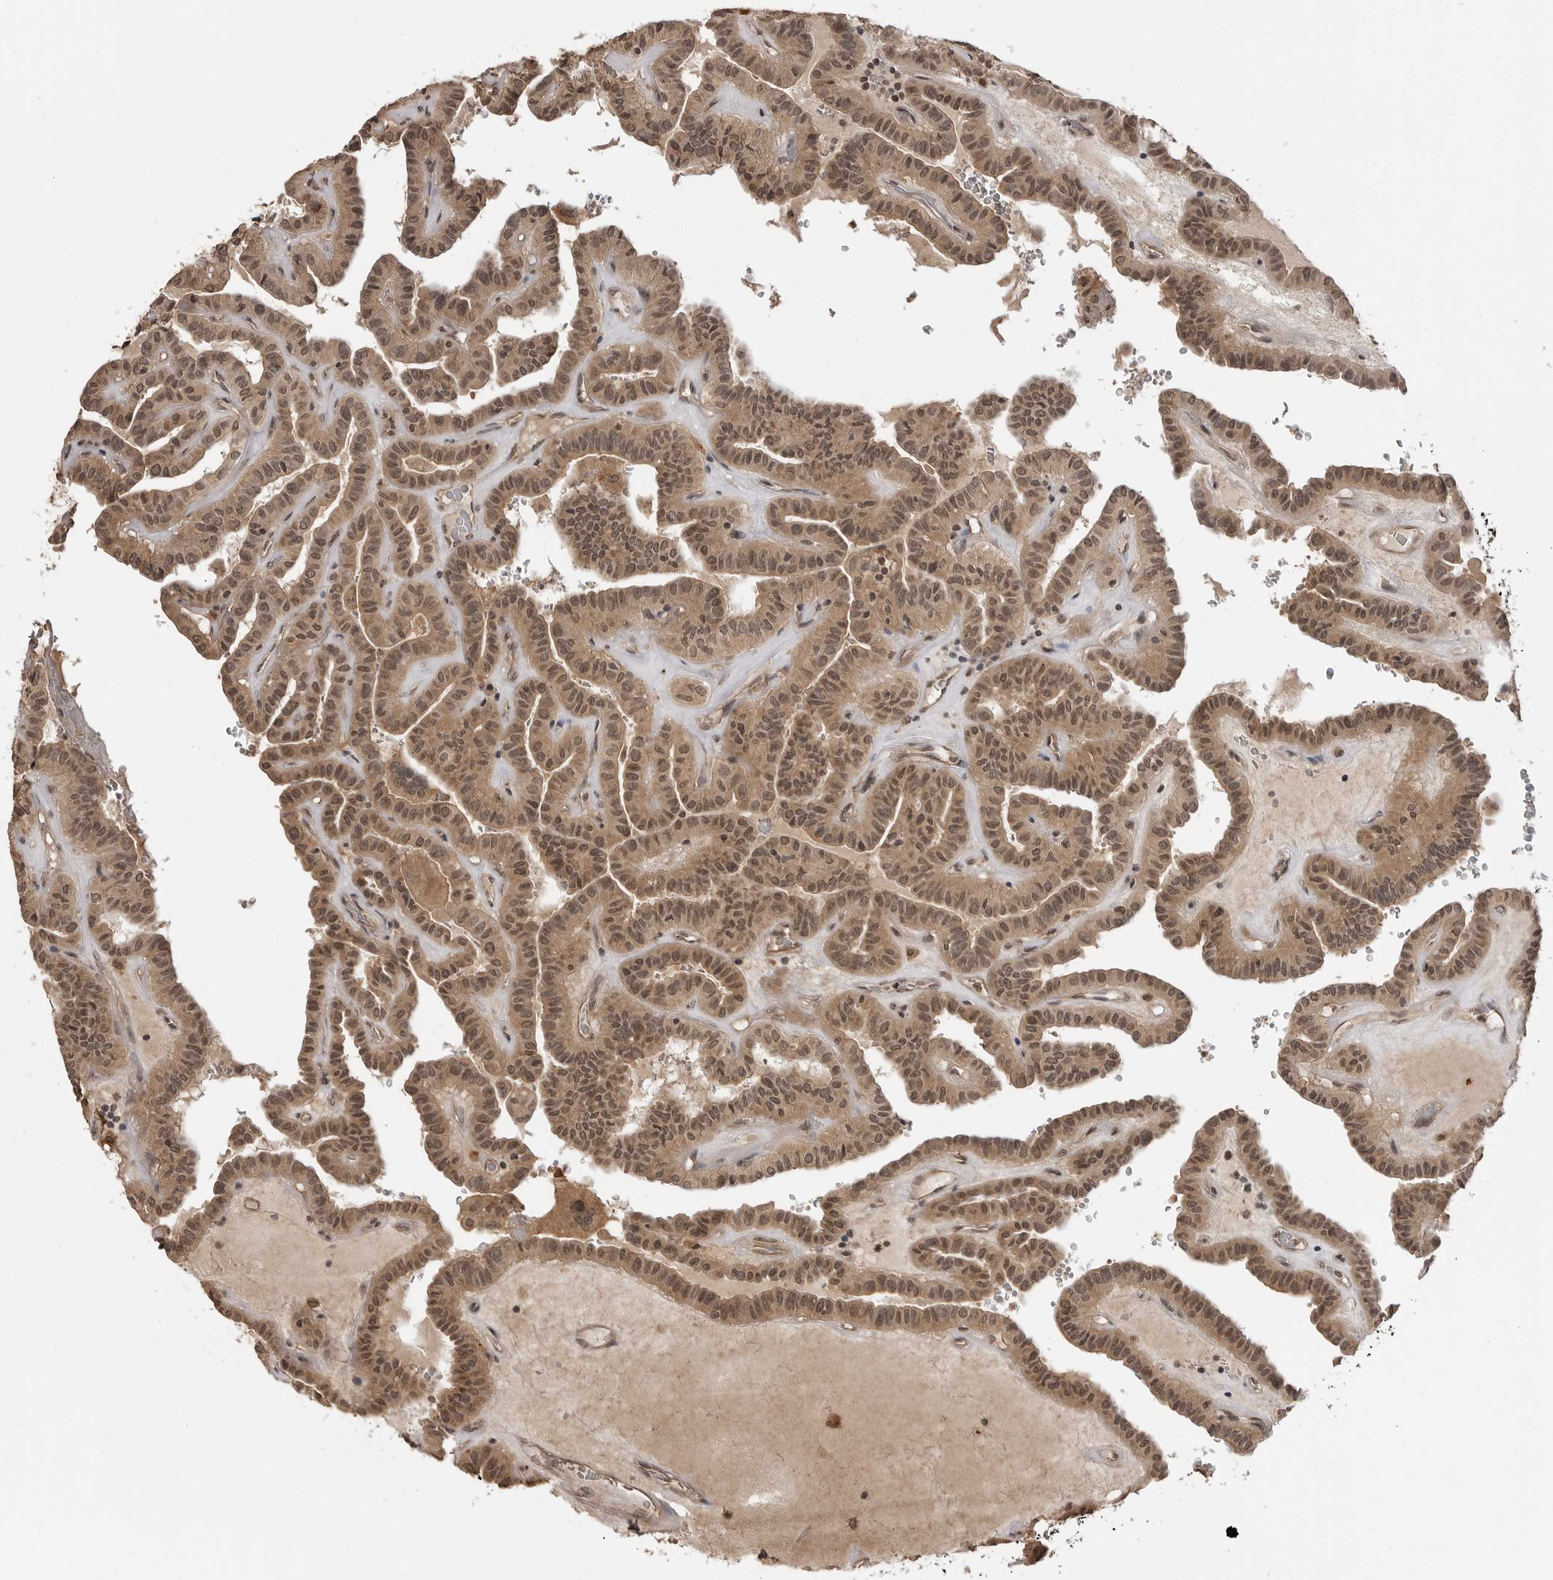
{"staining": {"intensity": "moderate", "quantity": ">75%", "location": "cytoplasmic/membranous,nuclear"}, "tissue": "thyroid cancer", "cell_type": "Tumor cells", "image_type": "cancer", "snomed": [{"axis": "morphology", "description": "Papillary adenocarcinoma, NOS"}, {"axis": "topography", "description": "Thyroid gland"}], "caption": "IHC staining of thyroid papillary adenocarcinoma, which displays medium levels of moderate cytoplasmic/membranous and nuclear positivity in about >75% of tumor cells indicating moderate cytoplasmic/membranous and nuclear protein positivity. The staining was performed using DAB (brown) for protein detection and nuclei were counterstained in hematoxylin (blue).", "gene": "IL24", "patient": {"sex": "male", "age": 77}}